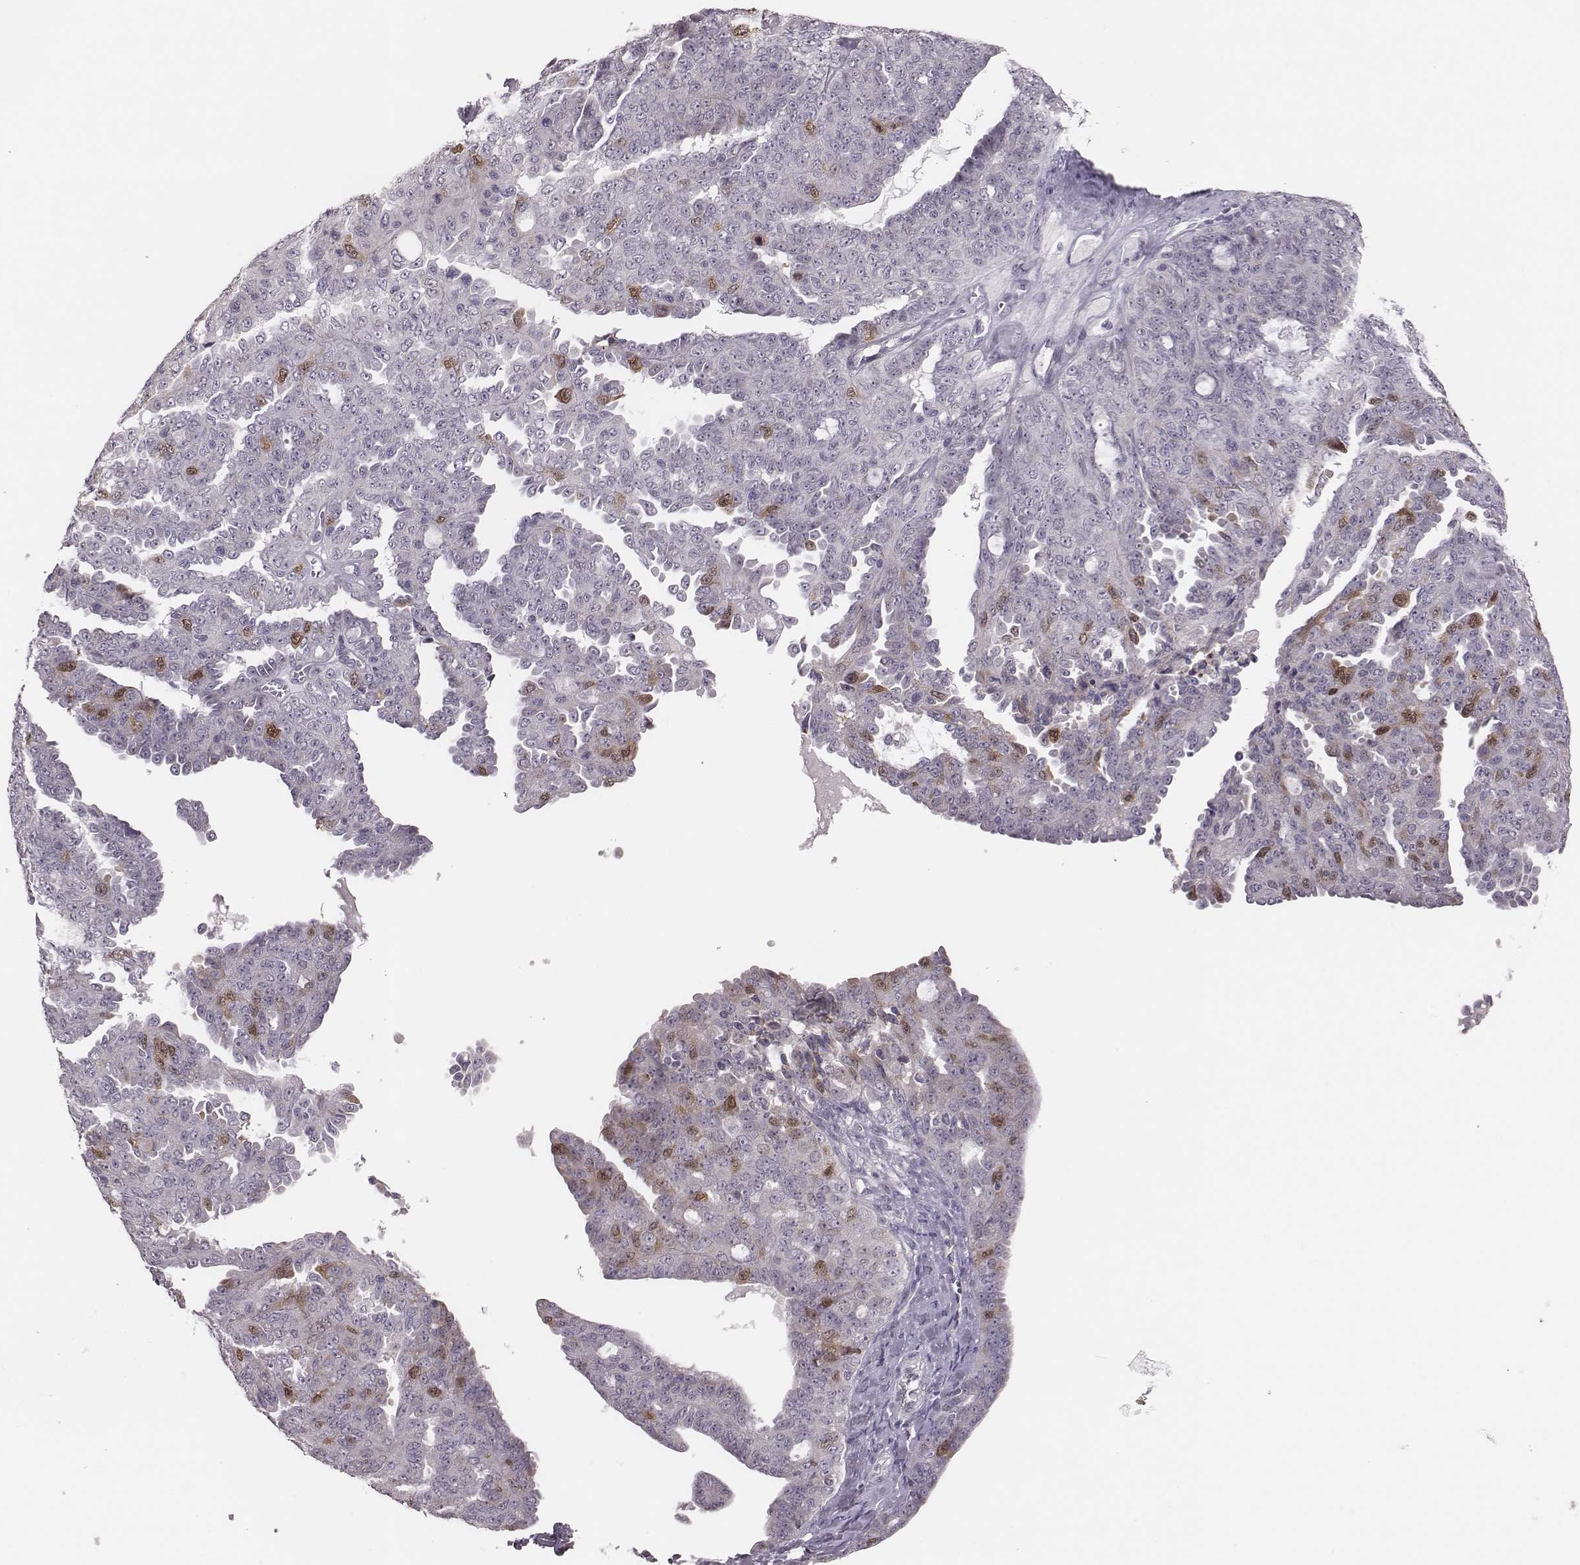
{"staining": {"intensity": "moderate", "quantity": "<25%", "location": "cytoplasmic/membranous,nuclear"}, "tissue": "ovarian cancer", "cell_type": "Tumor cells", "image_type": "cancer", "snomed": [{"axis": "morphology", "description": "Cystadenocarcinoma, serous, NOS"}, {"axis": "topography", "description": "Ovary"}], "caption": "The image displays a brown stain indicating the presence of a protein in the cytoplasmic/membranous and nuclear of tumor cells in ovarian cancer.", "gene": "PBK", "patient": {"sex": "female", "age": 71}}